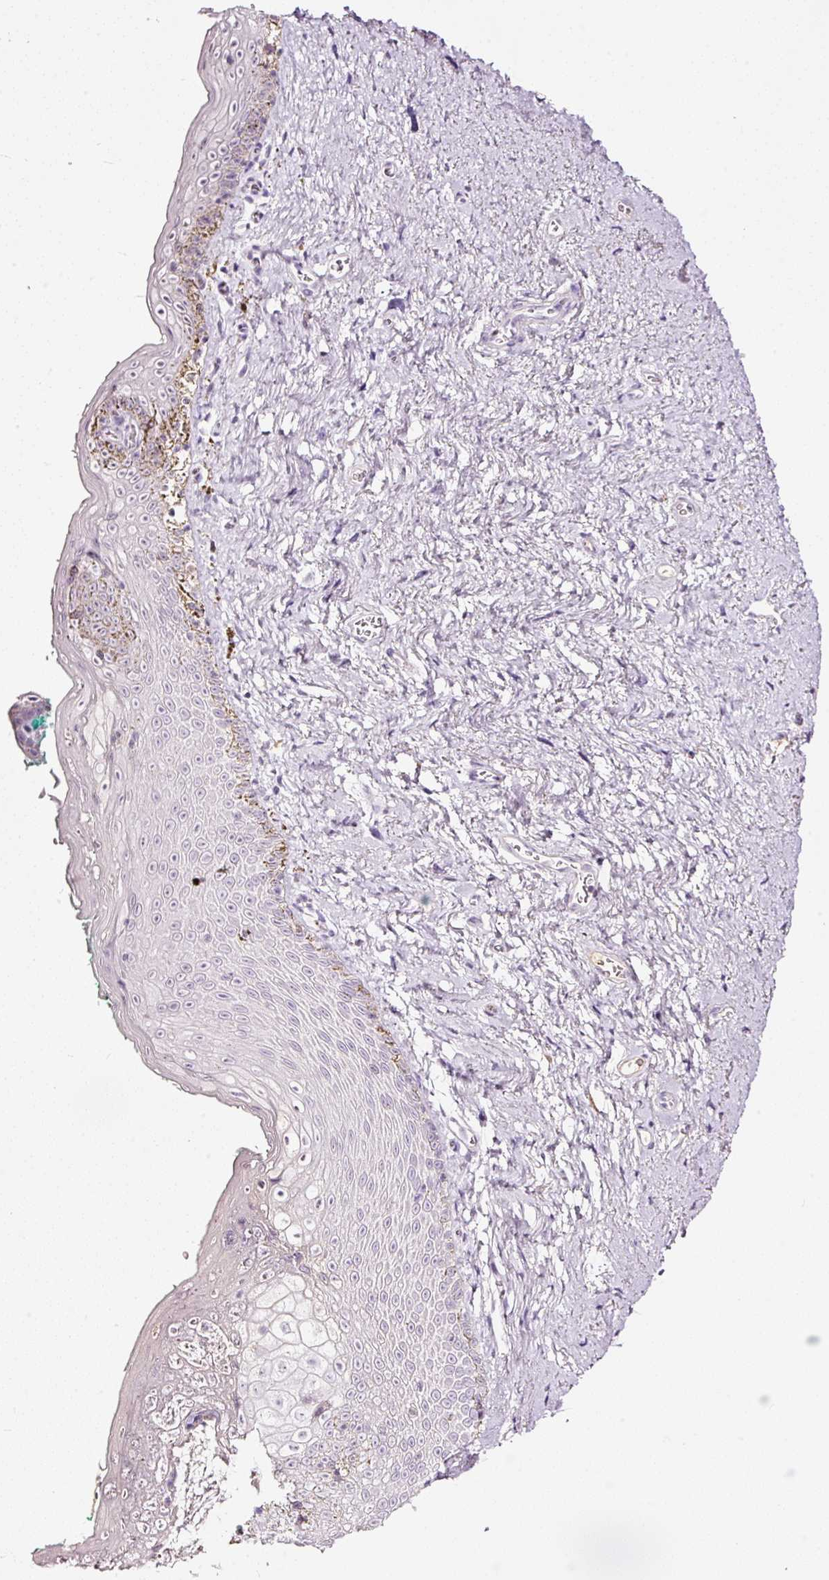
{"staining": {"intensity": "negative", "quantity": "none", "location": "none"}, "tissue": "vagina", "cell_type": "Squamous epithelial cells", "image_type": "normal", "snomed": [{"axis": "morphology", "description": "Normal tissue, NOS"}, {"axis": "topography", "description": "Vulva"}, {"axis": "topography", "description": "Vagina"}, {"axis": "topography", "description": "Peripheral nerve tissue"}], "caption": "DAB immunohistochemical staining of benign human vagina demonstrates no significant positivity in squamous epithelial cells. (Brightfield microscopy of DAB (3,3'-diaminobenzidine) immunohistochemistry at high magnification).", "gene": "LAMP3", "patient": {"sex": "female", "age": 66}}